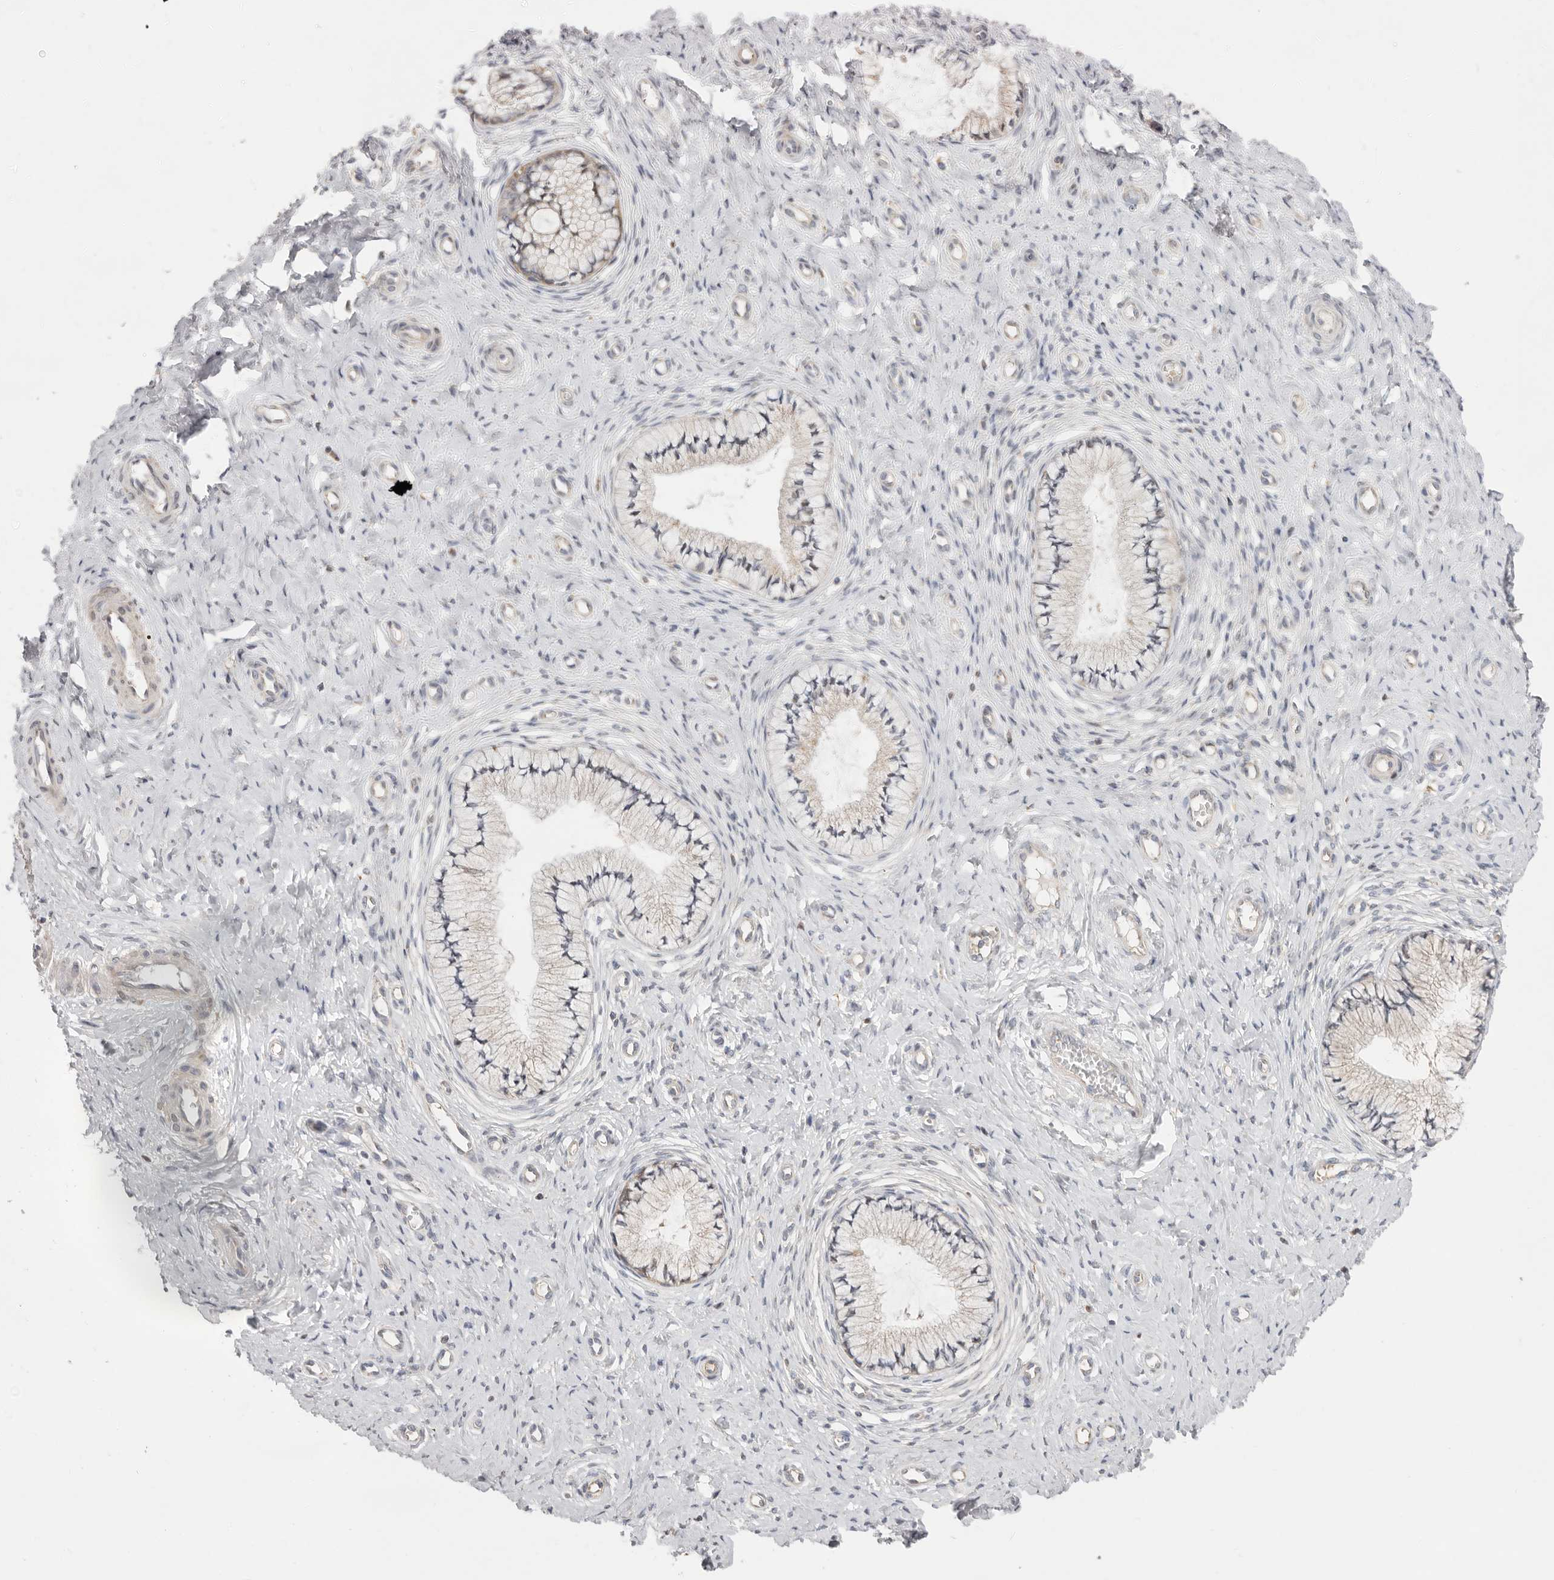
{"staining": {"intensity": "weak", "quantity": "<25%", "location": "cytoplasmic/membranous"}, "tissue": "cervix", "cell_type": "Glandular cells", "image_type": "normal", "snomed": [{"axis": "morphology", "description": "Normal tissue, NOS"}, {"axis": "topography", "description": "Cervix"}], "caption": "Immunohistochemical staining of unremarkable human cervix reveals no significant staining in glandular cells. (DAB immunohistochemistry with hematoxylin counter stain).", "gene": "USH1C", "patient": {"sex": "female", "age": 36}}